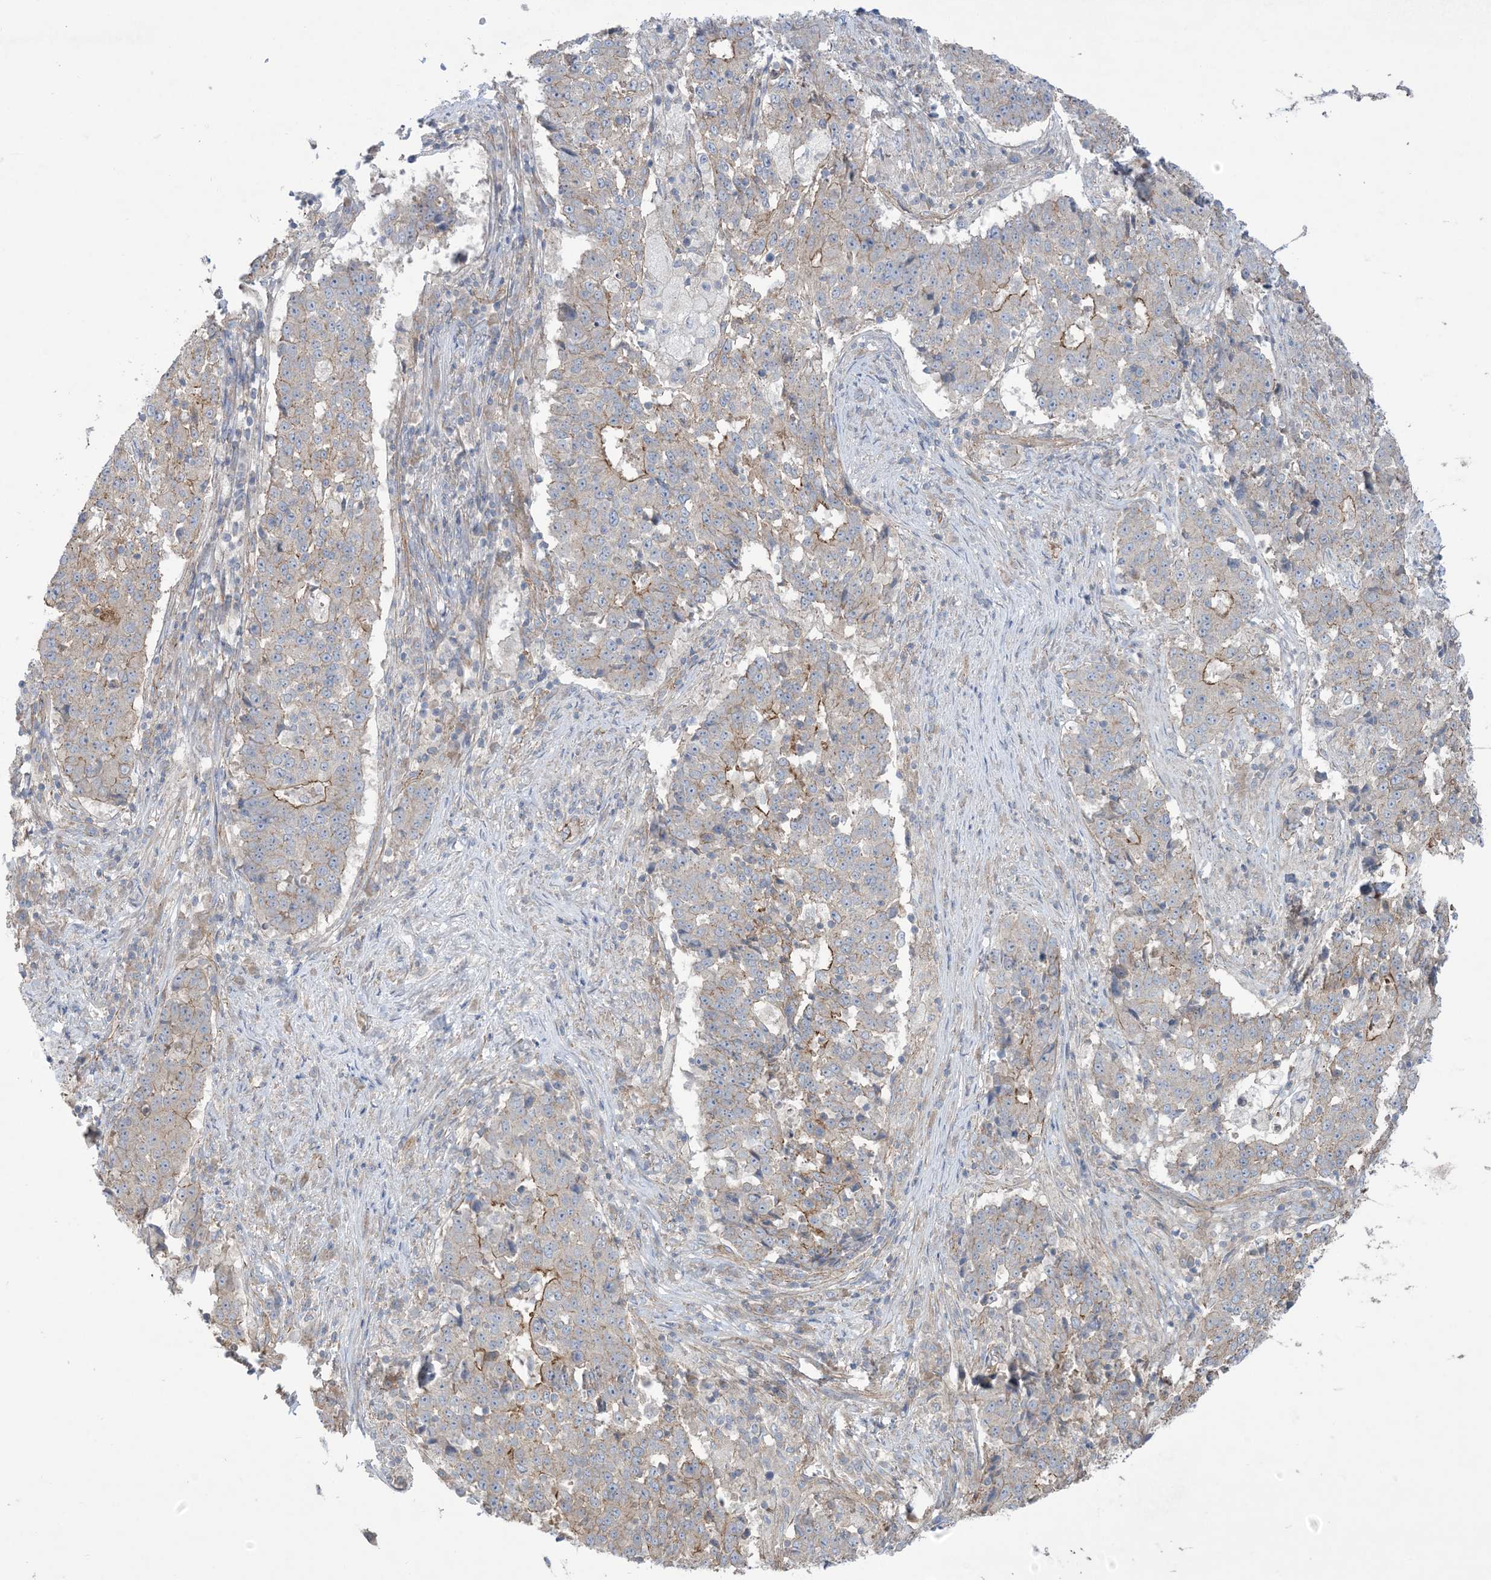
{"staining": {"intensity": "moderate", "quantity": "<25%", "location": "cytoplasmic/membranous"}, "tissue": "stomach cancer", "cell_type": "Tumor cells", "image_type": "cancer", "snomed": [{"axis": "morphology", "description": "Adenocarcinoma, NOS"}, {"axis": "topography", "description": "Stomach"}], "caption": "Immunohistochemical staining of stomach adenocarcinoma displays low levels of moderate cytoplasmic/membranous protein staining in approximately <25% of tumor cells.", "gene": "CCNY", "patient": {"sex": "male", "age": 59}}